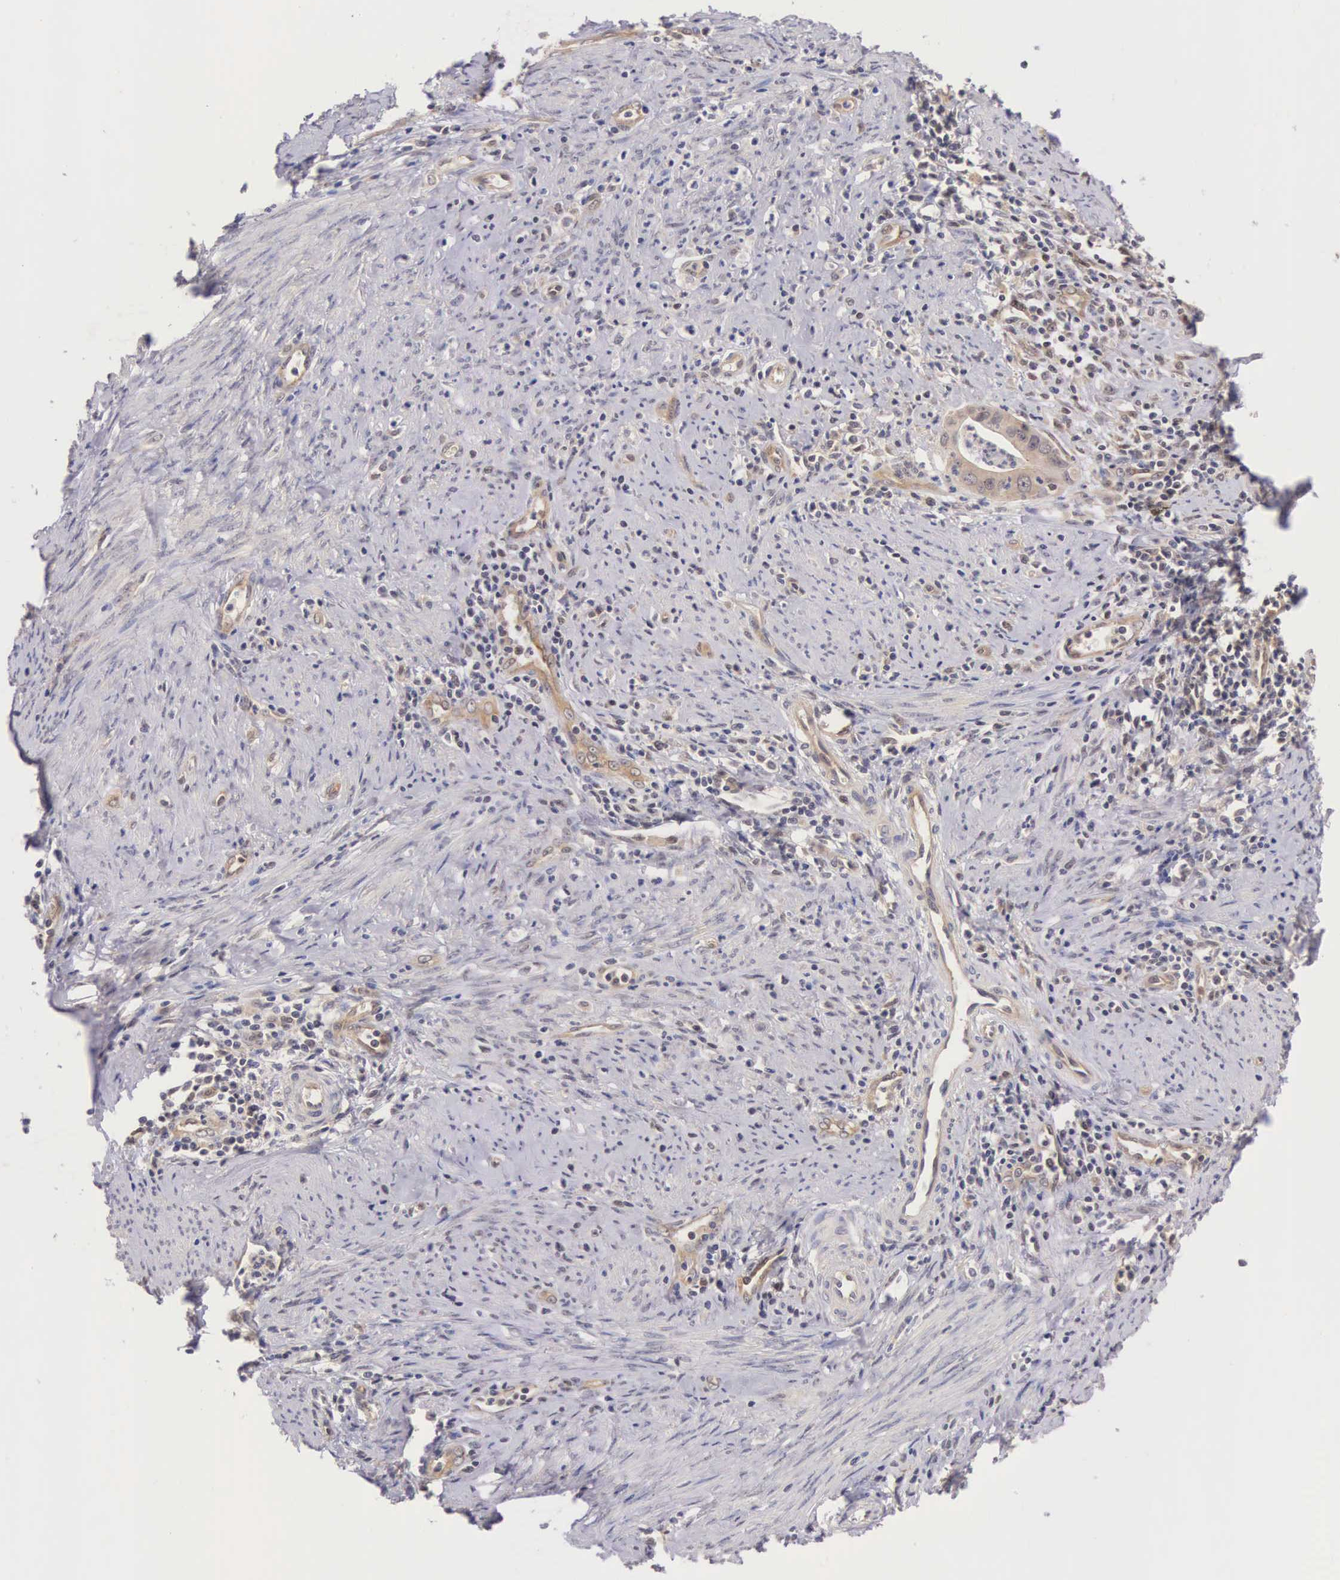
{"staining": {"intensity": "moderate", "quantity": "25%-75%", "location": "cytoplasmic/membranous"}, "tissue": "cervical cancer", "cell_type": "Tumor cells", "image_type": "cancer", "snomed": [{"axis": "morphology", "description": "Normal tissue, NOS"}, {"axis": "morphology", "description": "Adenocarcinoma, NOS"}, {"axis": "topography", "description": "Cervix"}], "caption": "IHC histopathology image of cervical cancer (adenocarcinoma) stained for a protein (brown), which shows medium levels of moderate cytoplasmic/membranous expression in approximately 25%-75% of tumor cells.", "gene": "IGBP1", "patient": {"sex": "female", "age": 34}}